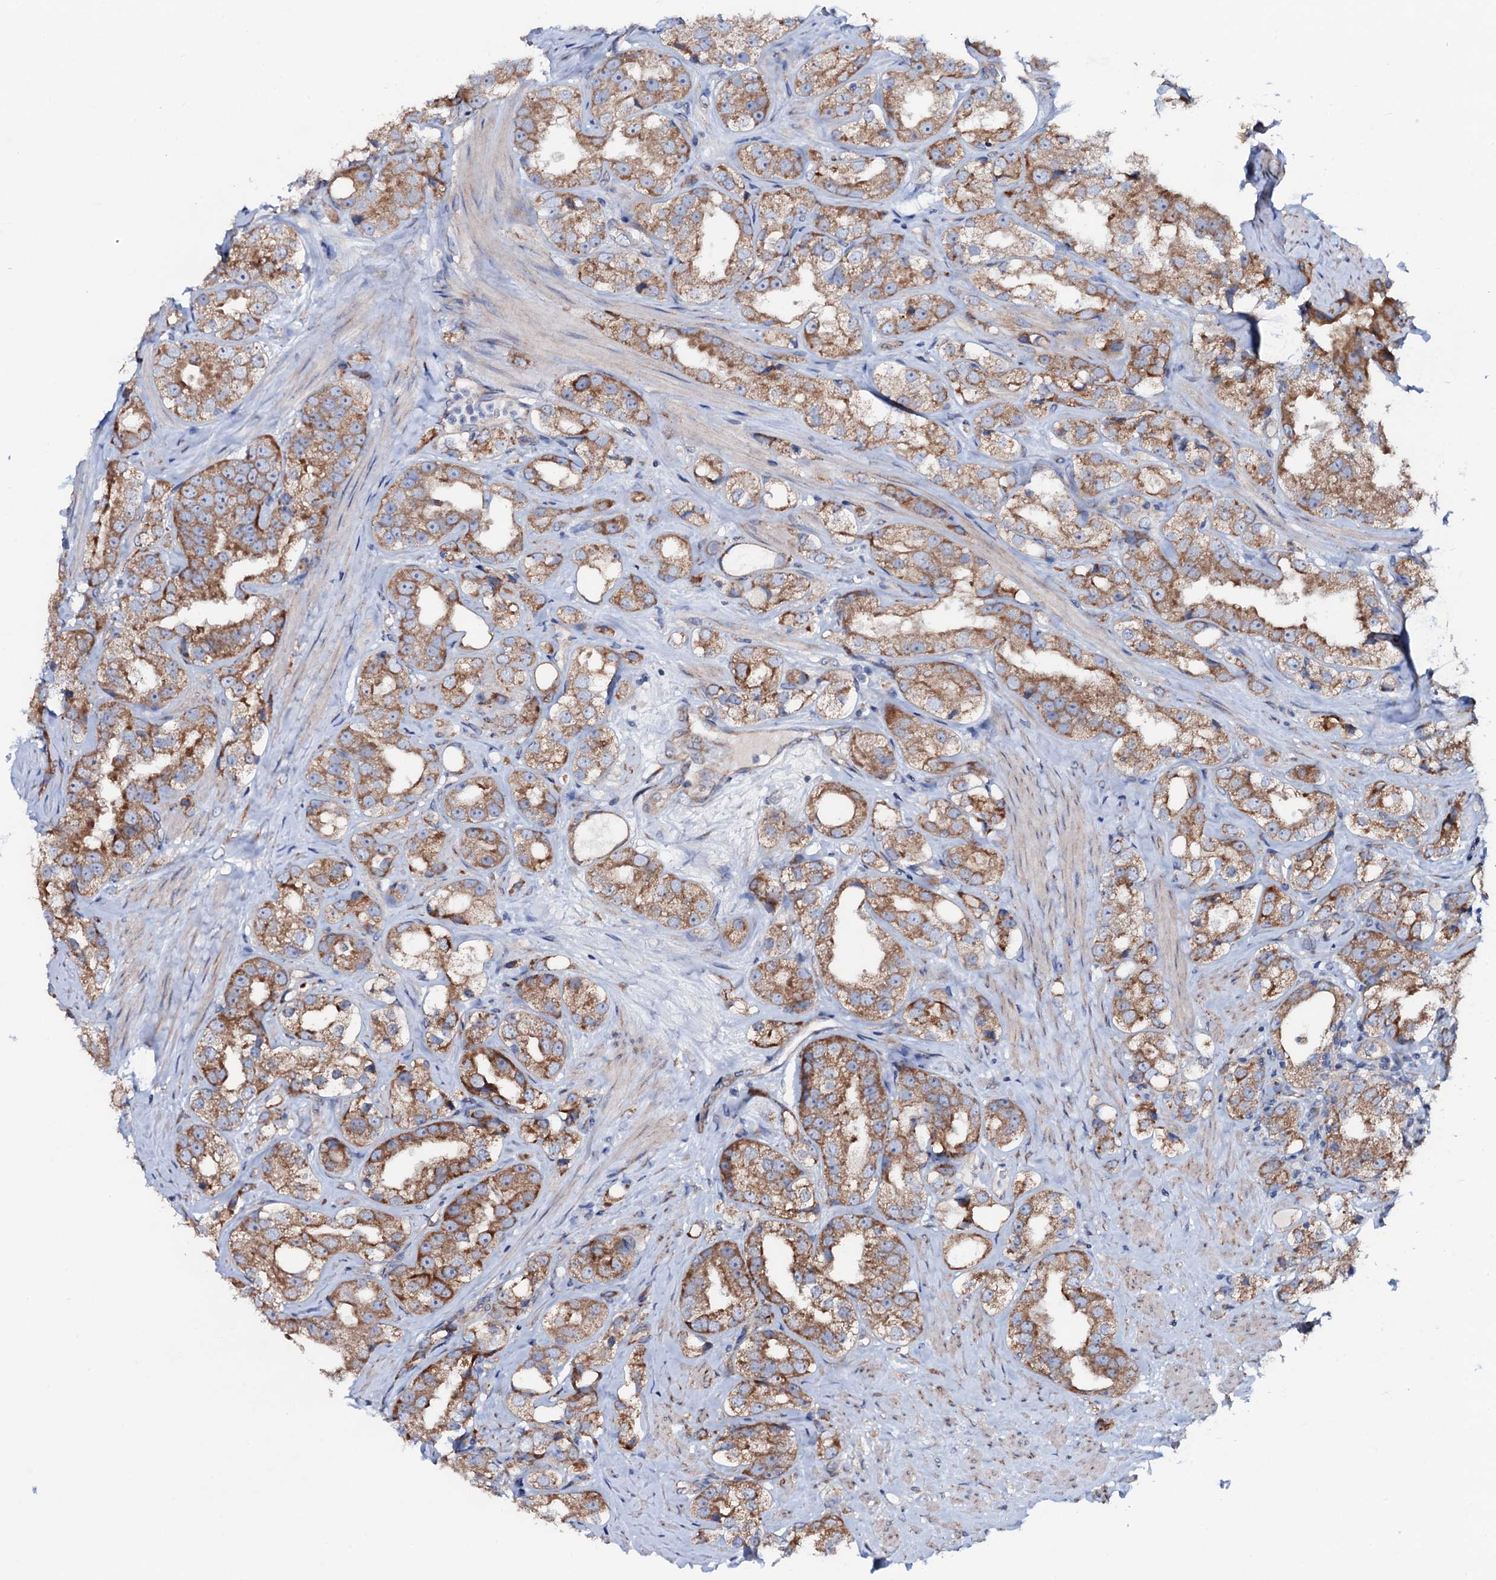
{"staining": {"intensity": "moderate", "quantity": ">75%", "location": "cytoplasmic/membranous"}, "tissue": "prostate cancer", "cell_type": "Tumor cells", "image_type": "cancer", "snomed": [{"axis": "morphology", "description": "Adenocarcinoma, NOS"}, {"axis": "topography", "description": "Prostate"}], "caption": "Prostate cancer (adenocarcinoma) stained with a brown dye reveals moderate cytoplasmic/membranous positive expression in approximately >75% of tumor cells.", "gene": "STARD13", "patient": {"sex": "male", "age": 79}}